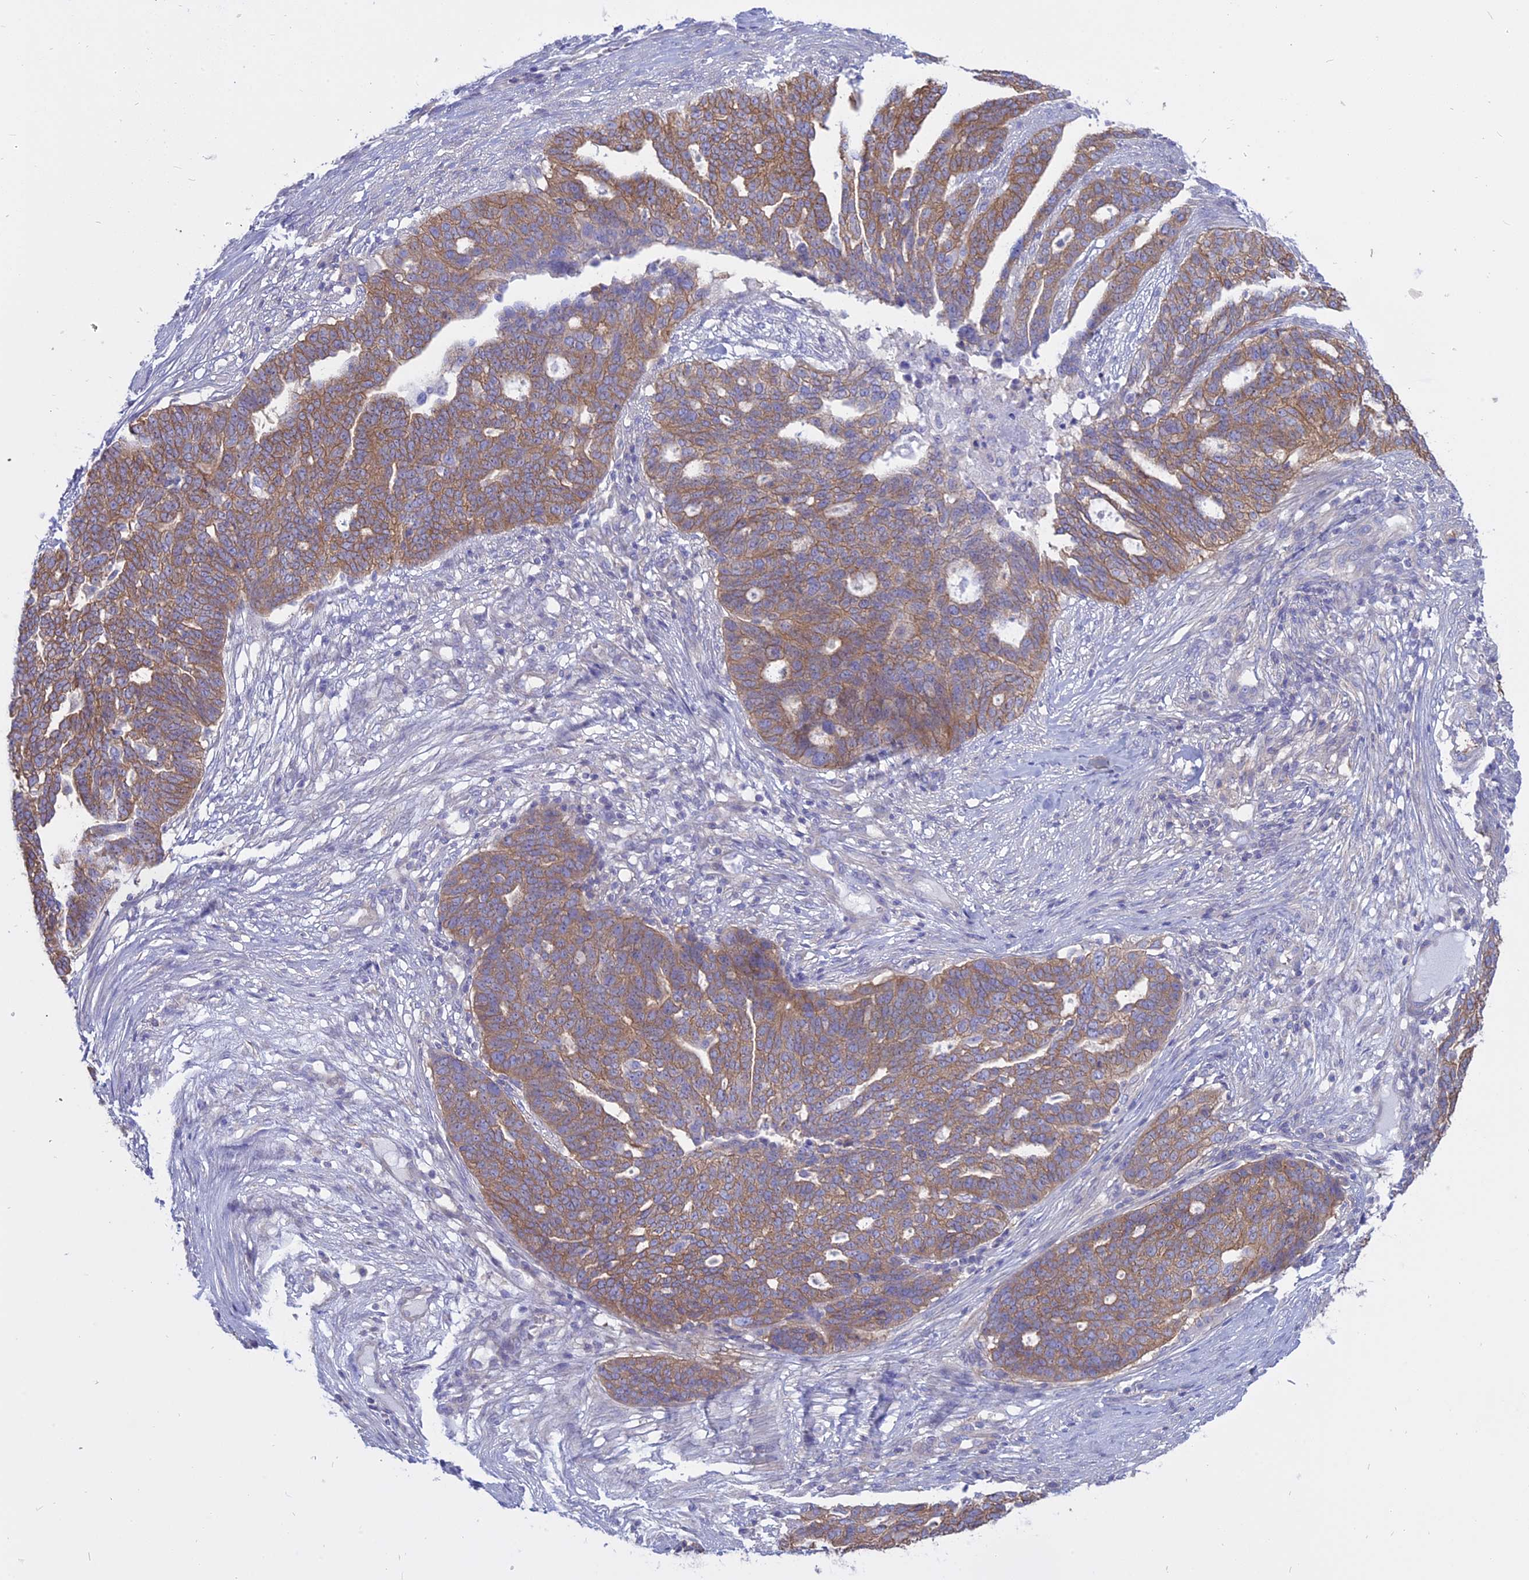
{"staining": {"intensity": "moderate", "quantity": ">75%", "location": "cytoplasmic/membranous"}, "tissue": "ovarian cancer", "cell_type": "Tumor cells", "image_type": "cancer", "snomed": [{"axis": "morphology", "description": "Cystadenocarcinoma, serous, NOS"}, {"axis": "topography", "description": "Ovary"}], "caption": "This is a micrograph of immunohistochemistry (IHC) staining of ovarian cancer (serous cystadenocarcinoma), which shows moderate expression in the cytoplasmic/membranous of tumor cells.", "gene": "AHCYL1", "patient": {"sex": "female", "age": 59}}